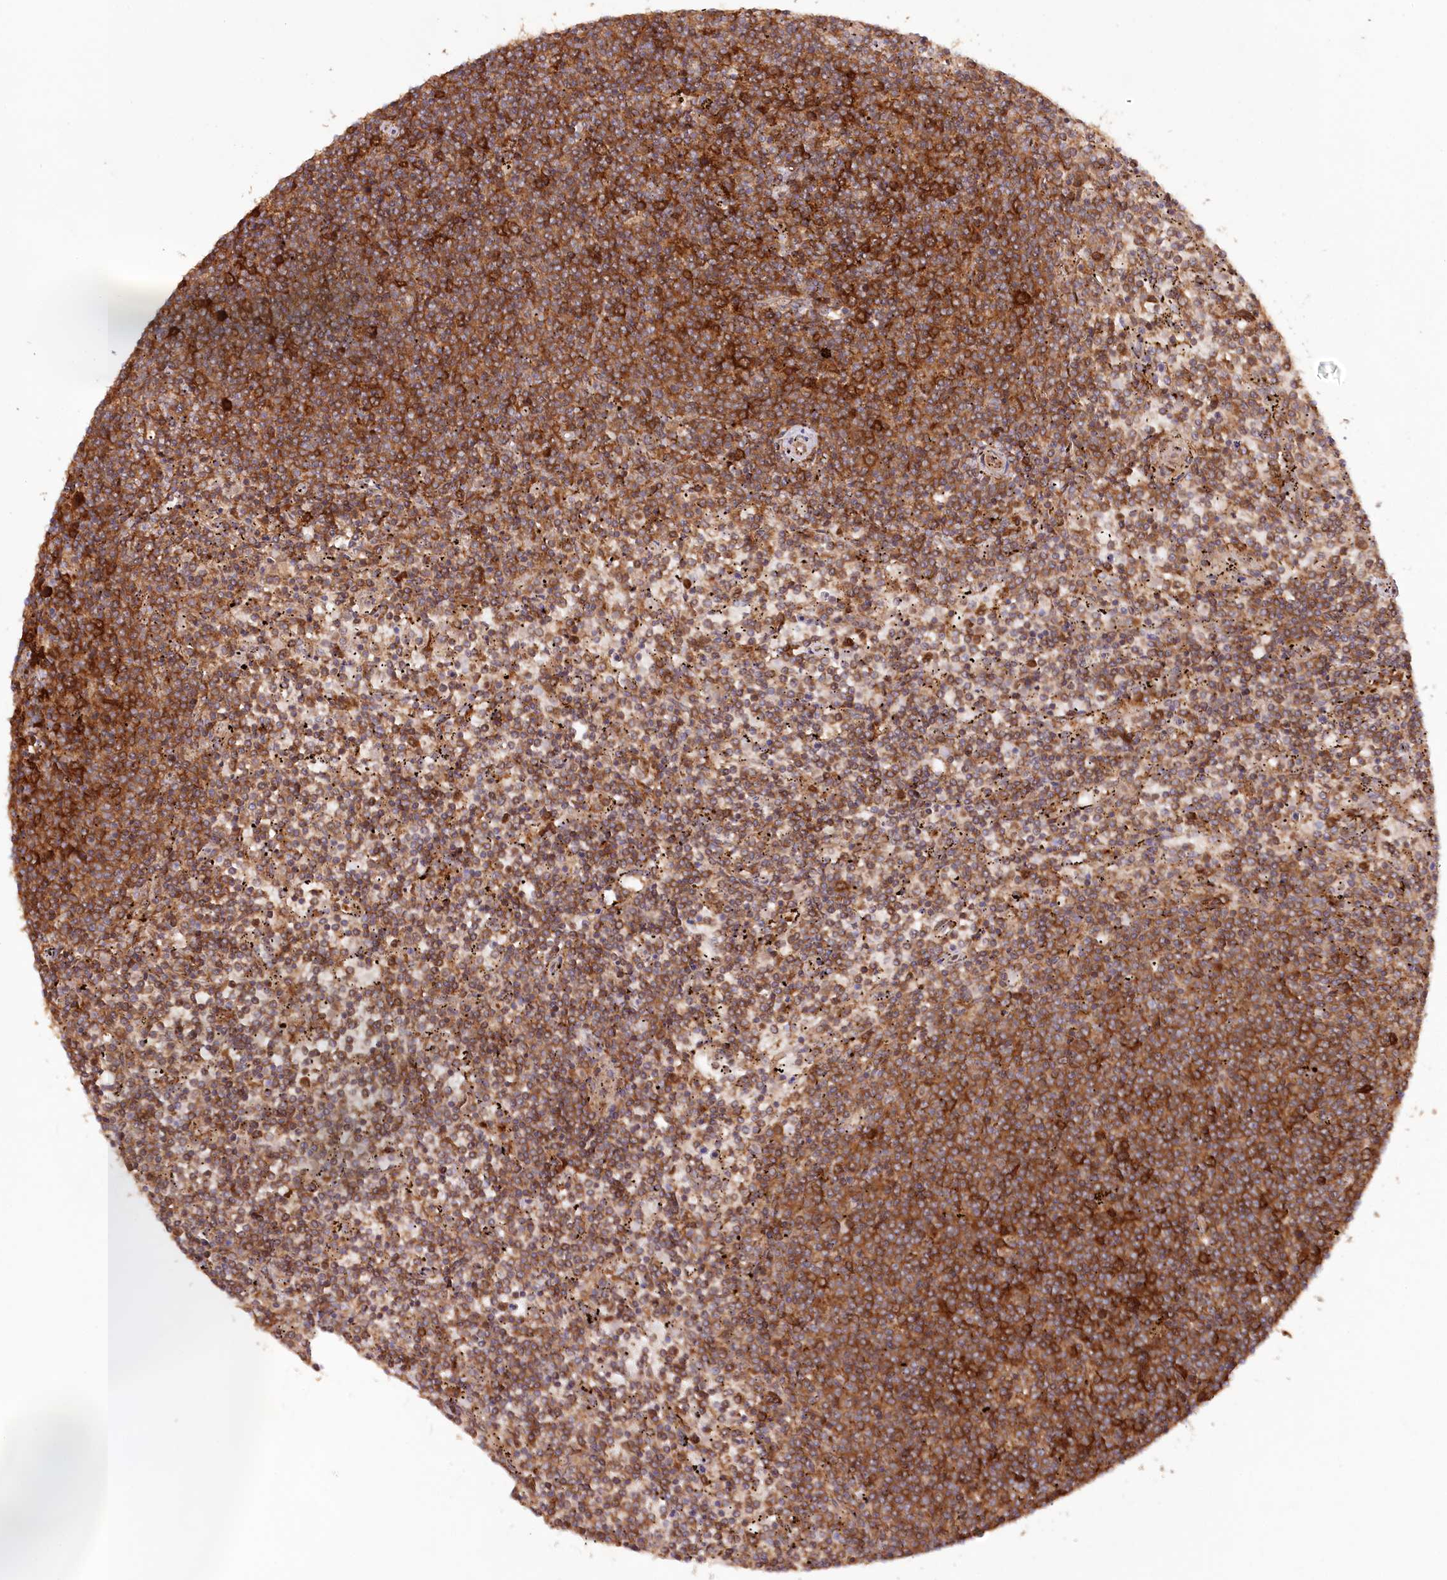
{"staining": {"intensity": "strong", "quantity": ">75%", "location": "cytoplasmic/membranous"}, "tissue": "lymphoma", "cell_type": "Tumor cells", "image_type": "cancer", "snomed": [{"axis": "morphology", "description": "Malignant lymphoma, non-Hodgkin's type, Low grade"}, {"axis": "topography", "description": "Spleen"}], "caption": "Low-grade malignant lymphoma, non-Hodgkin's type stained with a protein marker shows strong staining in tumor cells.", "gene": "PAIP2", "patient": {"sex": "female", "age": 50}}